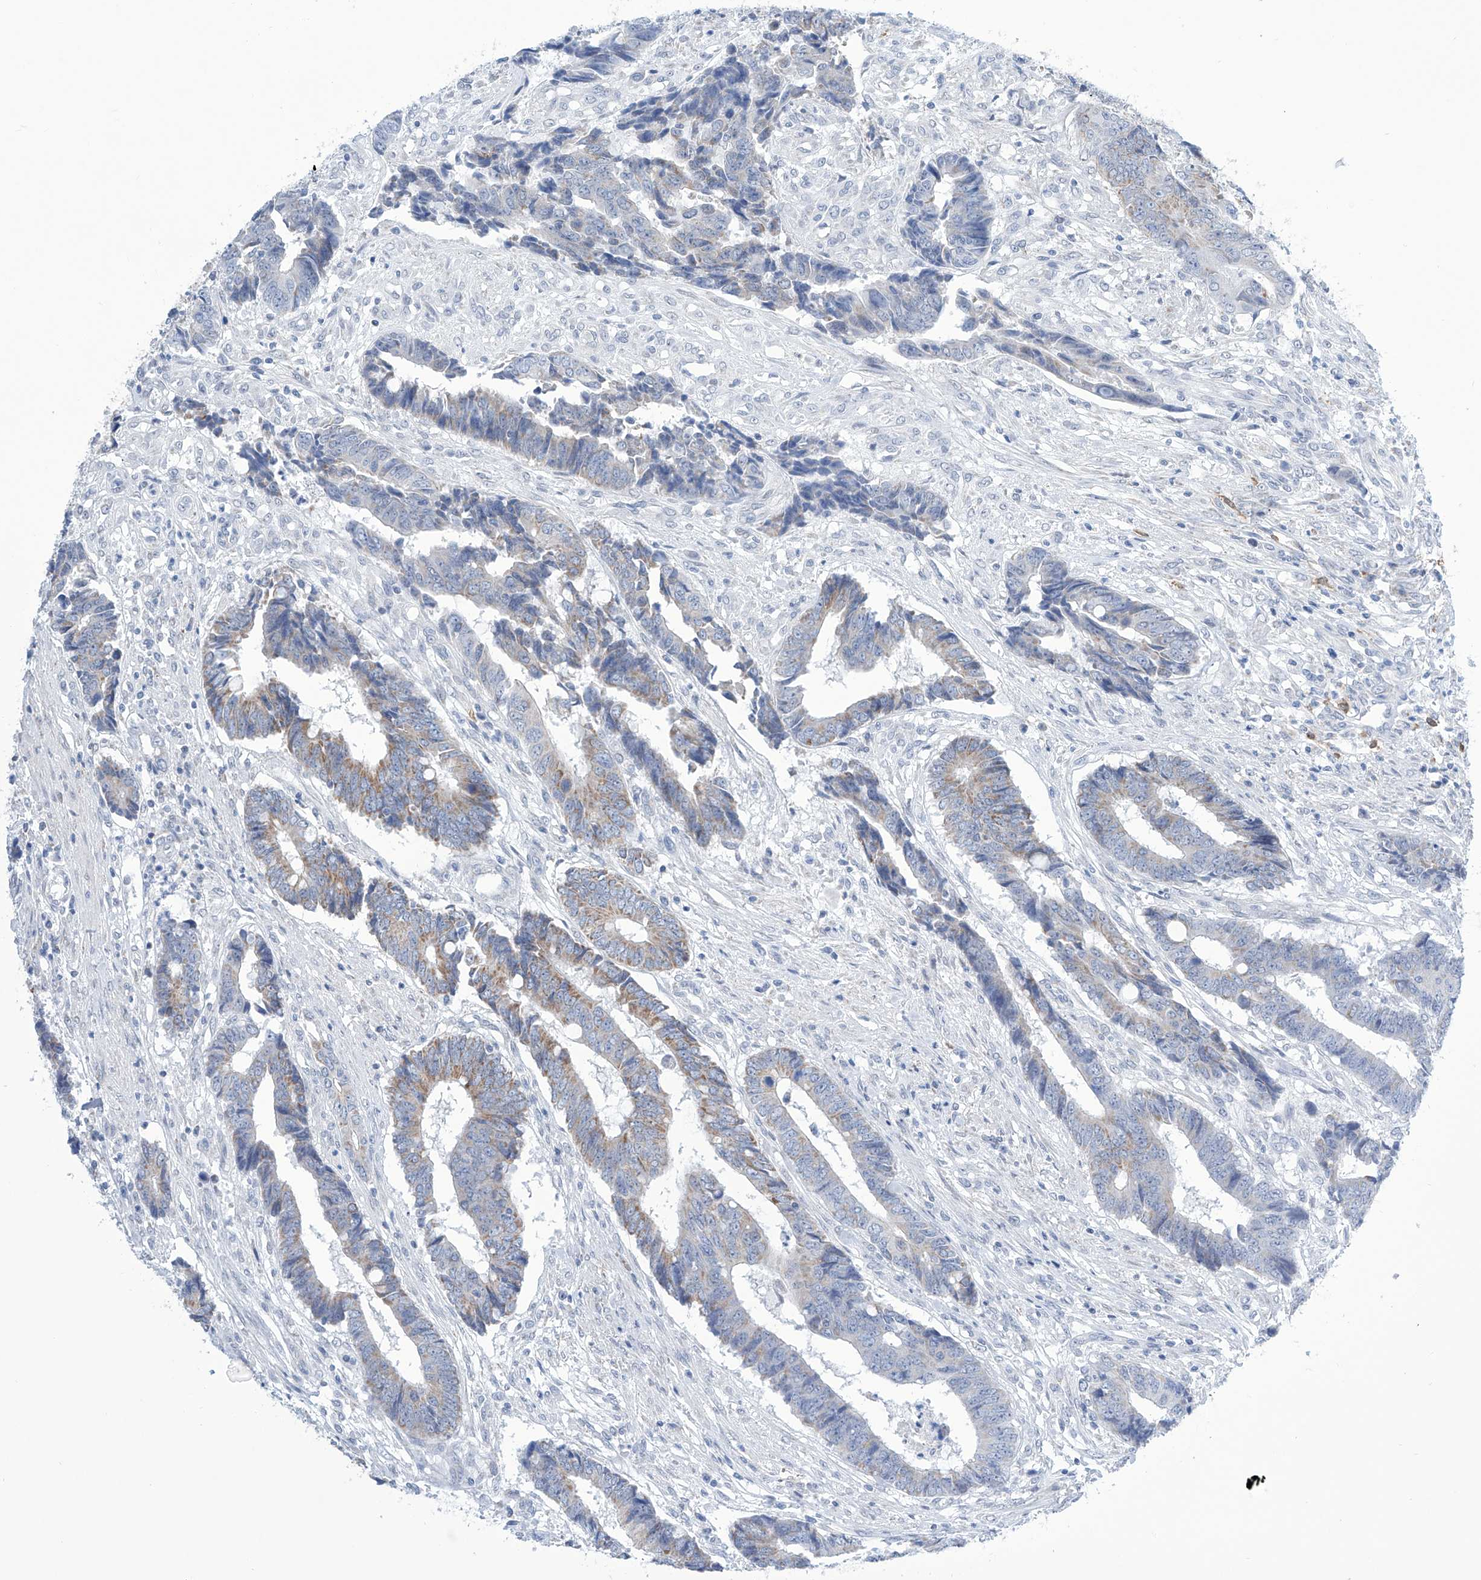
{"staining": {"intensity": "moderate", "quantity": "<25%", "location": "cytoplasmic/membranous"}, "tissue": "colorectal cancer", "cell_type": "Tumor cells", "image_type": "cancer", "snomed": [{"axis": "morphology", "description": "Adenocarcinoma, NOS"}, {"axis": "topography", "description": "Rectum"}], "caption": "IHC (DAB) staining of colorectal cancer reveals moderate cytoplasmic/membranous protein positivity in approximately <25% of tumor cells. The protein is shown in brown color, while the nuclei are stained blue.", "gene": "ALDH6A1", "patient": {"sex": "male", "age": 84}}